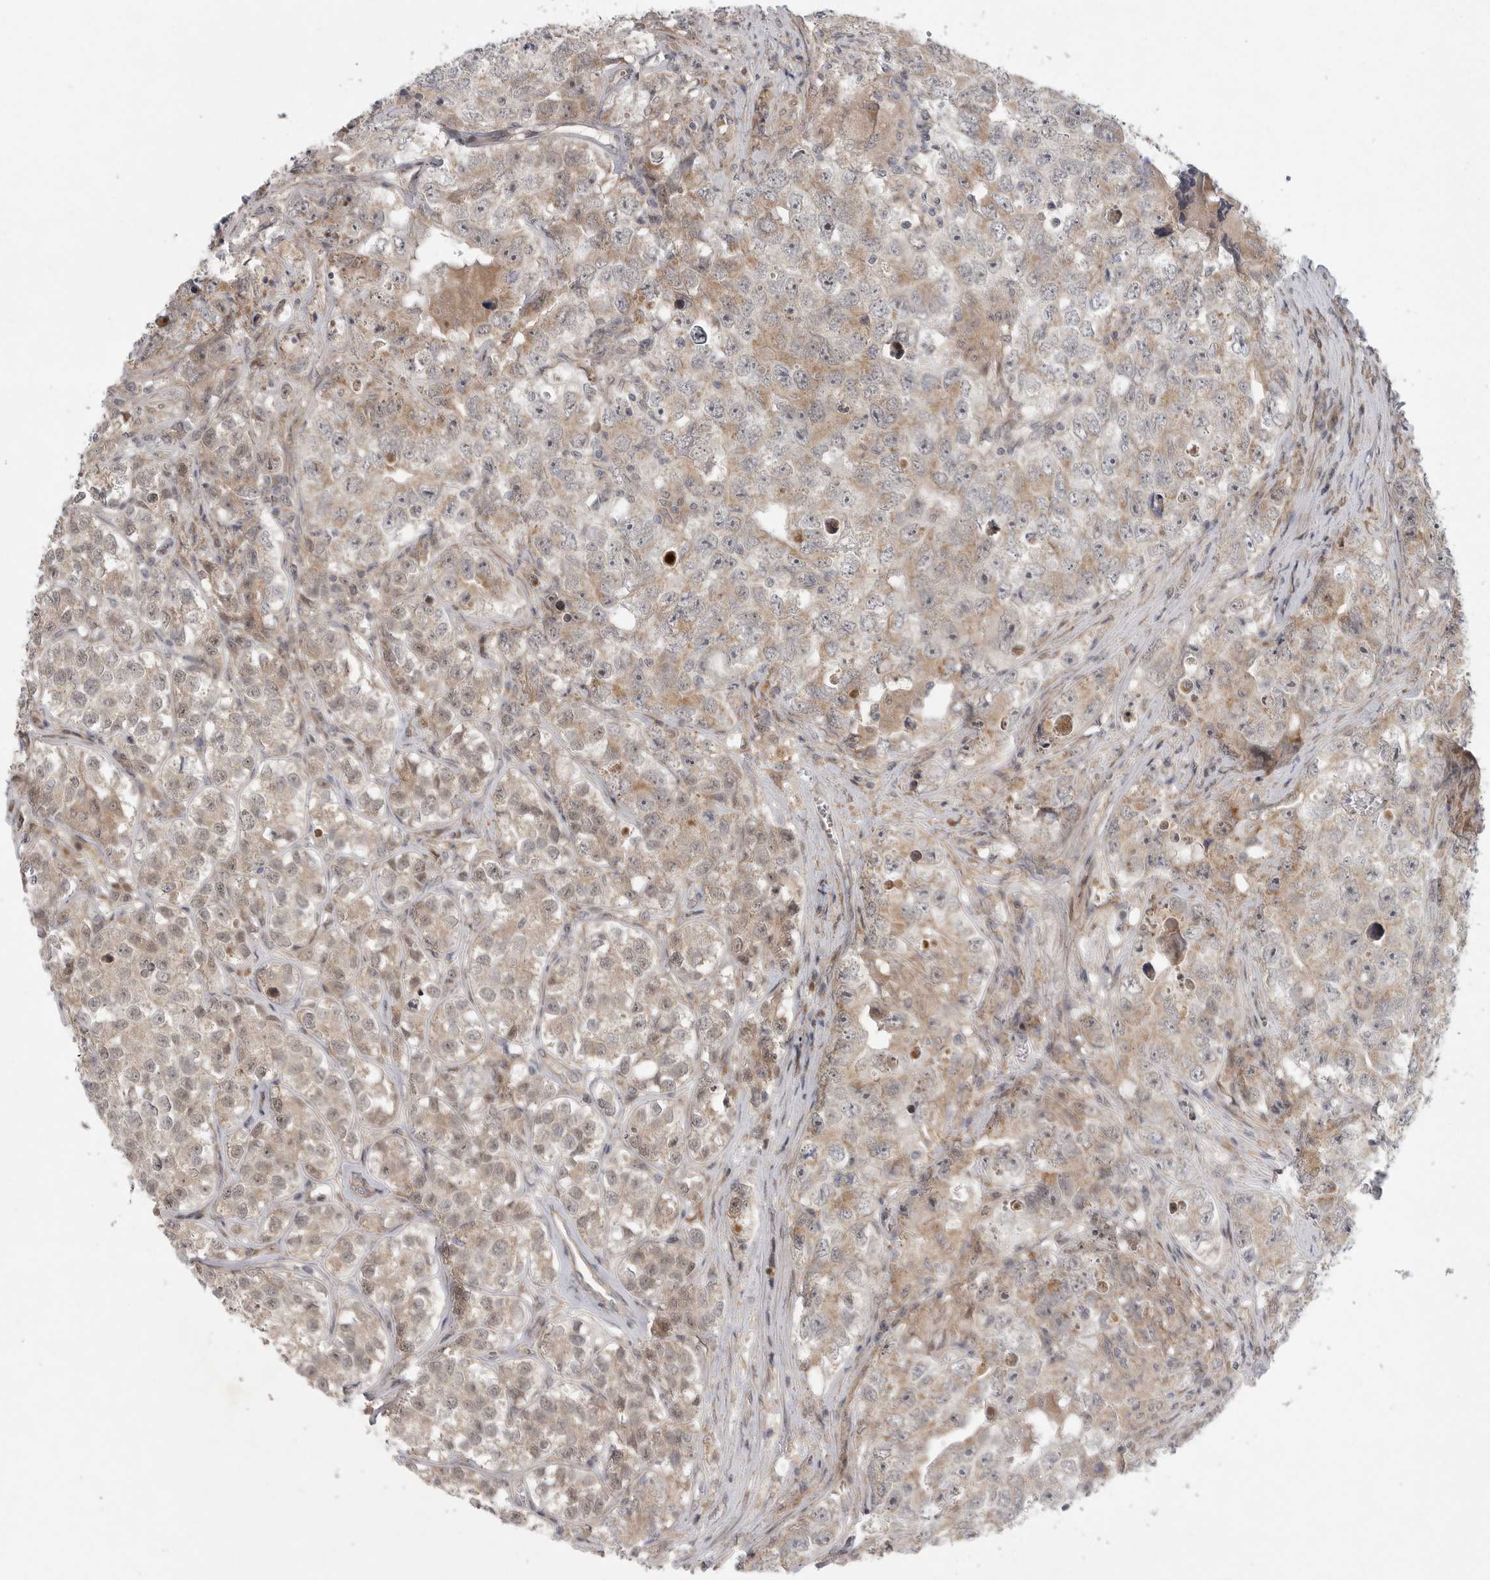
{"staining": {"intensity": "weak", "quantity": "25%-75%", "location": "cytoplasmic/membranous"}, "tissue": "testis cancer", "cell_type": "Tumor cells", "image_type": "cancer", "snomed": [{"axis": "morphology", "description": "Seminoma, NOS"}, {"axis": "morphology", "description": "Carcinoma, Embryonal, NOS"}, {"axis": "topography", "description": "Testis"}], "caption": "This is a photomicrograph of IHC staining of testis cancer (seminoma), which shows weak positivity in the cytoplasmic/membranous of tumor cells.", "gene": "FBXO43", "patient": {"sex": "male", "age": 43}}